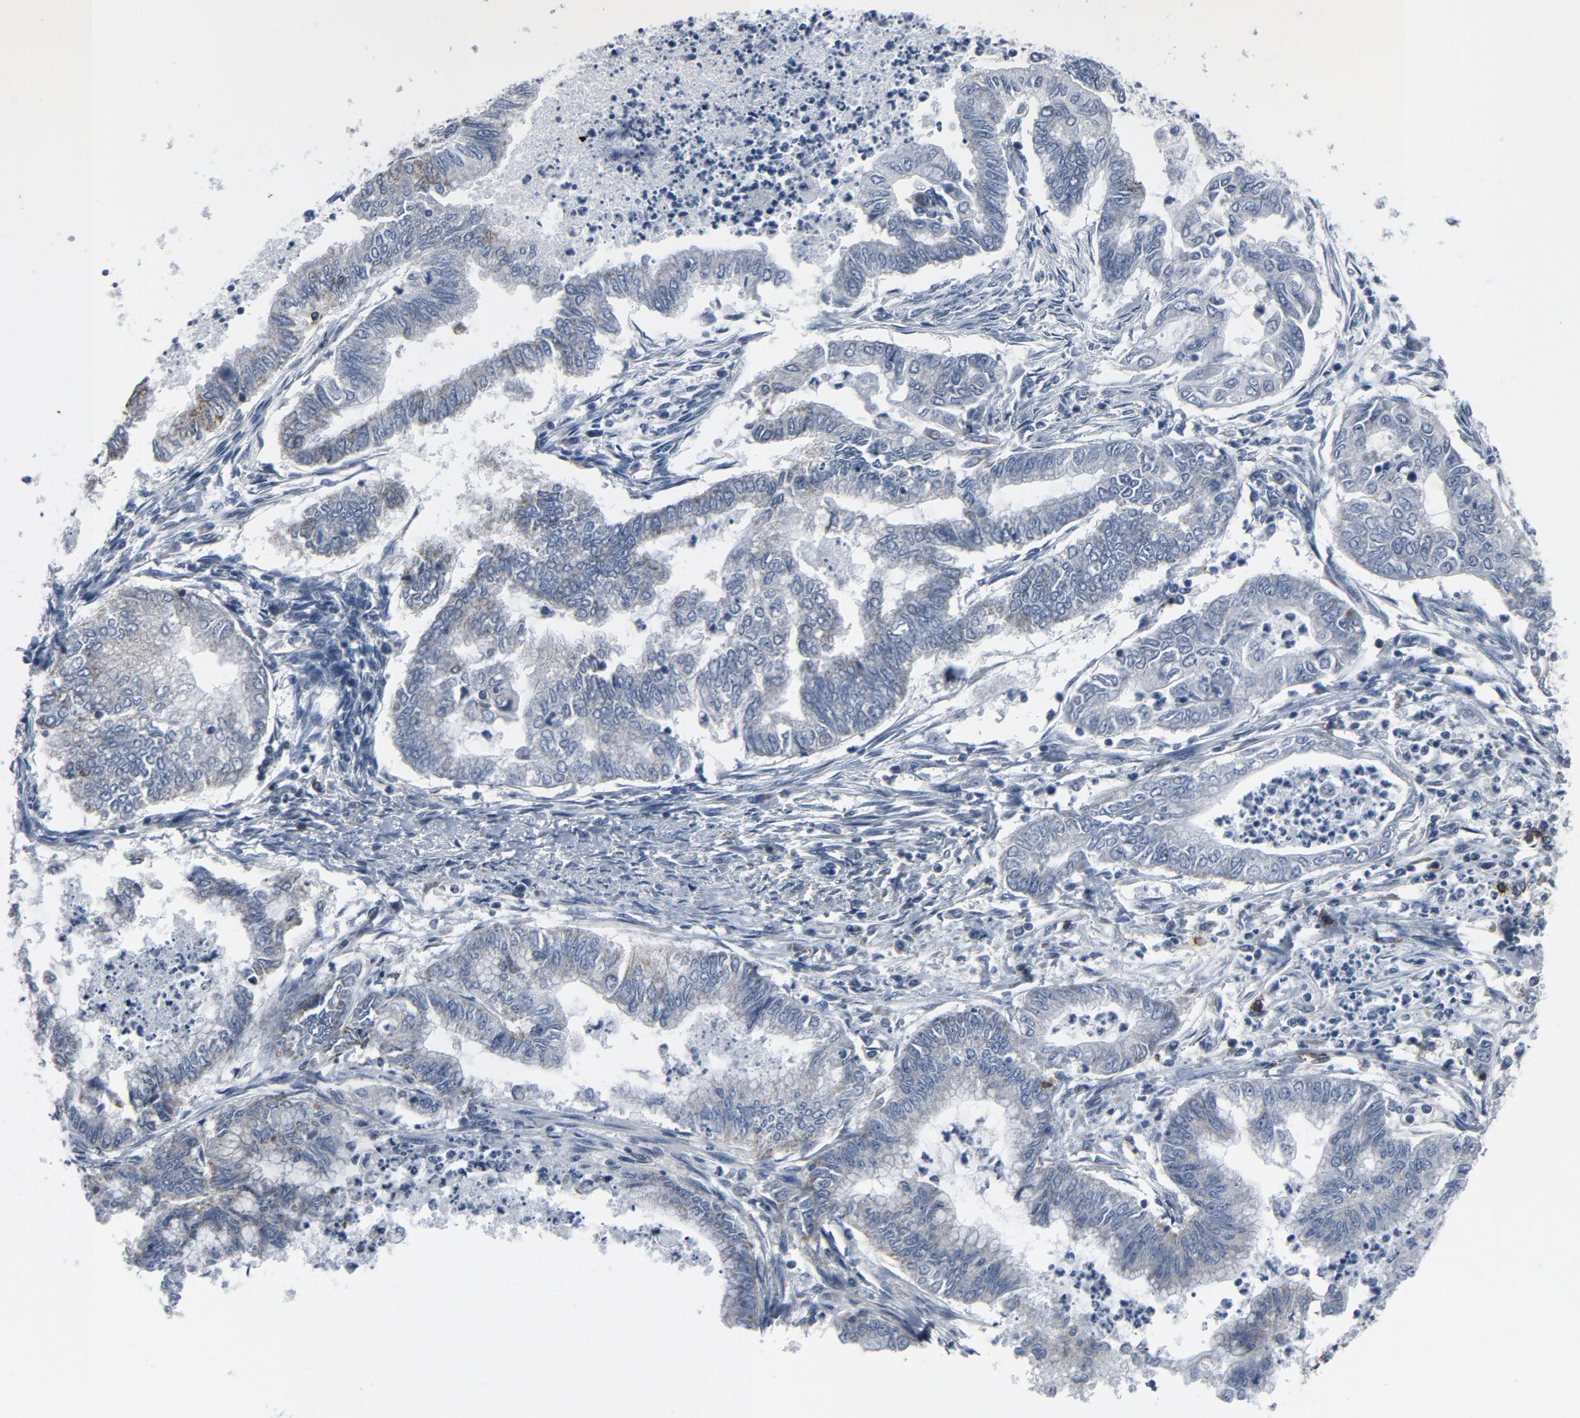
{"staining": {"intensity": "negative", "quantity": "none", "location": "none"}, "tissue": "endometrial cancer", "cell_type": "Tumor cells", "image_type": "cancer", "snomed": [{"axis": "morphology", "description": "Adenocarcinoma, NOS"}, {"axis": "topography", "description": "Endometrium"}], "caption": "Tumor cells show no significant protein positivity in endometrial cancer (adenocarcinoma).", "gene": "GPX2", "patient": {"sex": "female", "age": 79}}